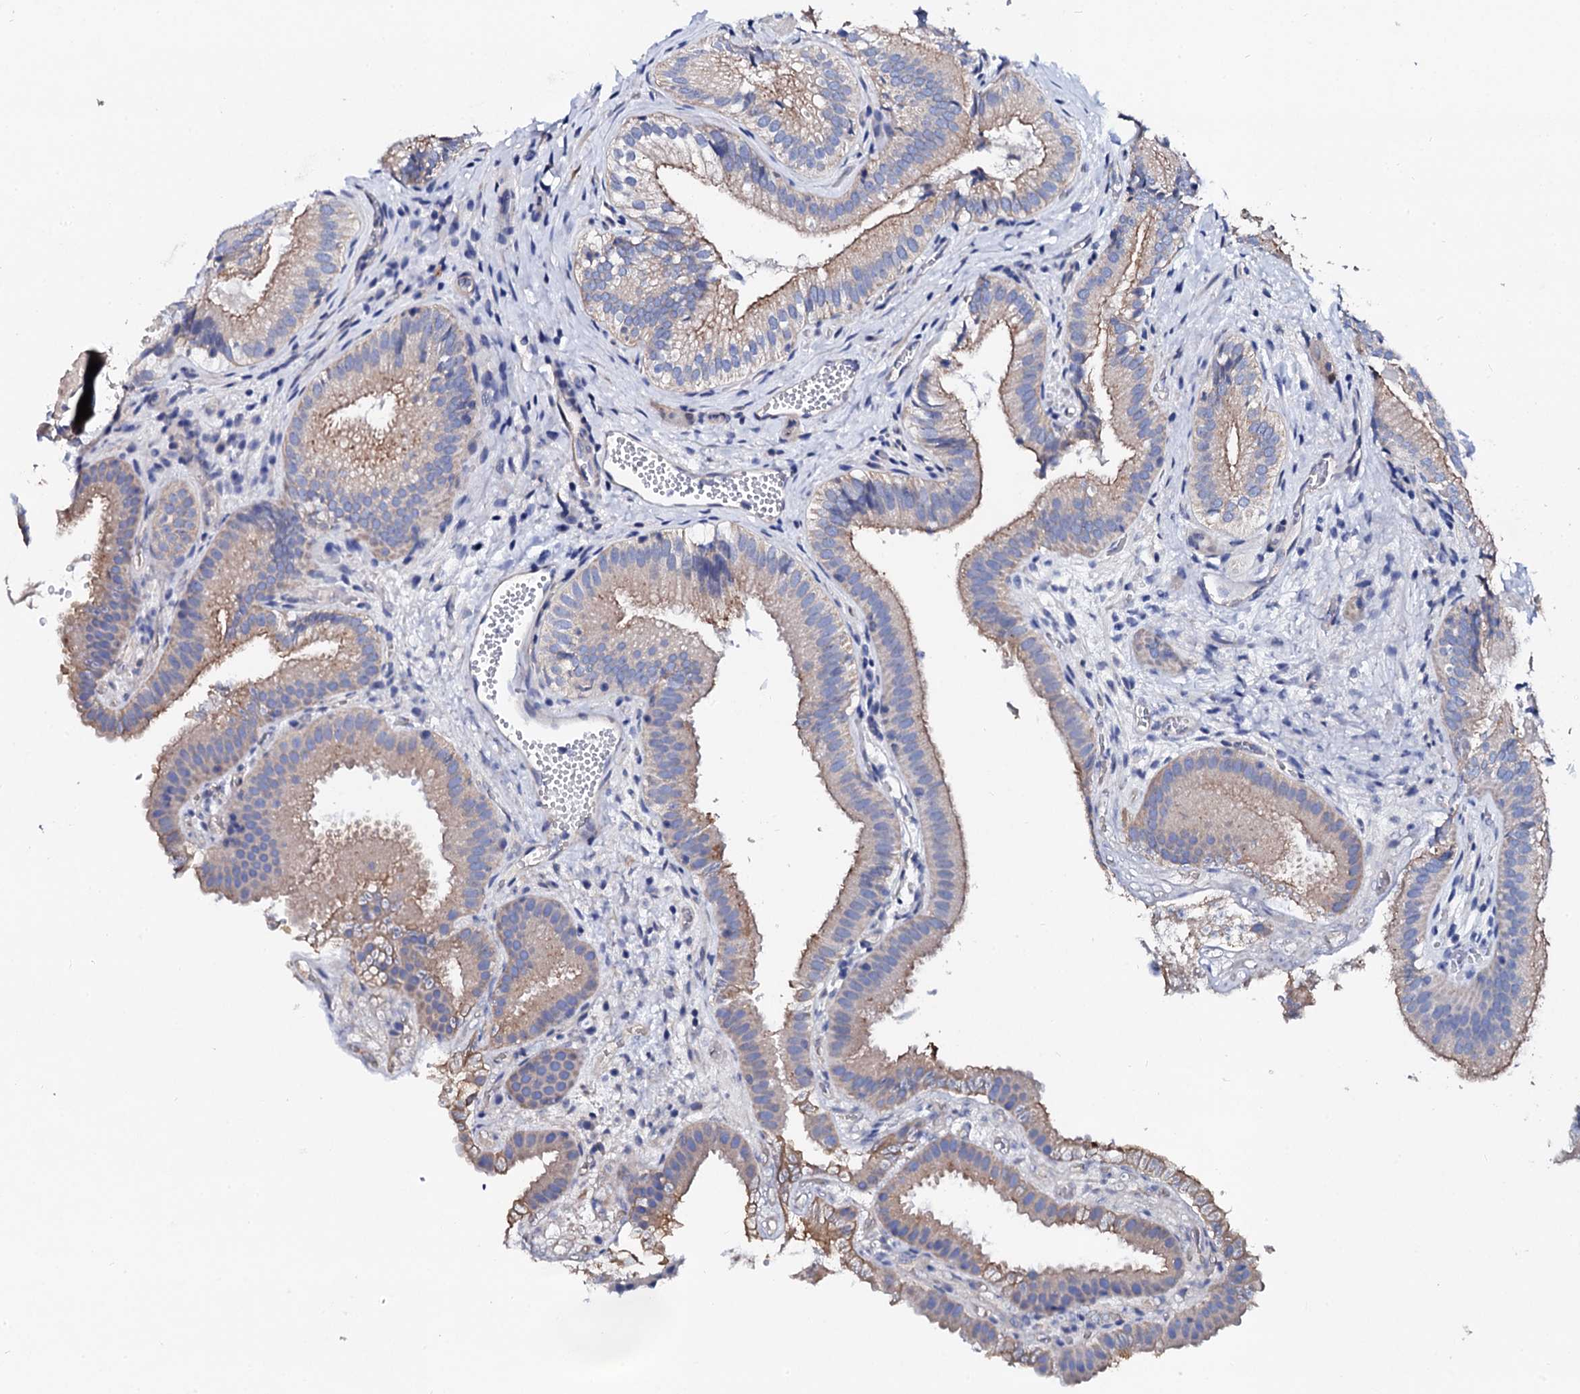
{"staining": {"intensity": "weak", "quantity": "25%-75%", "location": "cytoplasmic/membranous"}, "tissue": "gallbladder", "cell_type": "Glandular cells", "image_type": "normal", "snomed": [{"axis": "morphology", "description": "Normal tissue, NOS"}, {"axis": "topography", "description": "Gallbladder"}], "caption": "Immunohistochemistry (IHC) image of unremarkable gallbladder: gallbladder stained using IHC shows low levels of weak protein expression localized specifically in the cytoplasmic/membranous of glandular cells, appearing as a cytoplasmic/membranous brown color.", "gene": "KLHL32", "patient": {"sex": "female", "age": 30}}